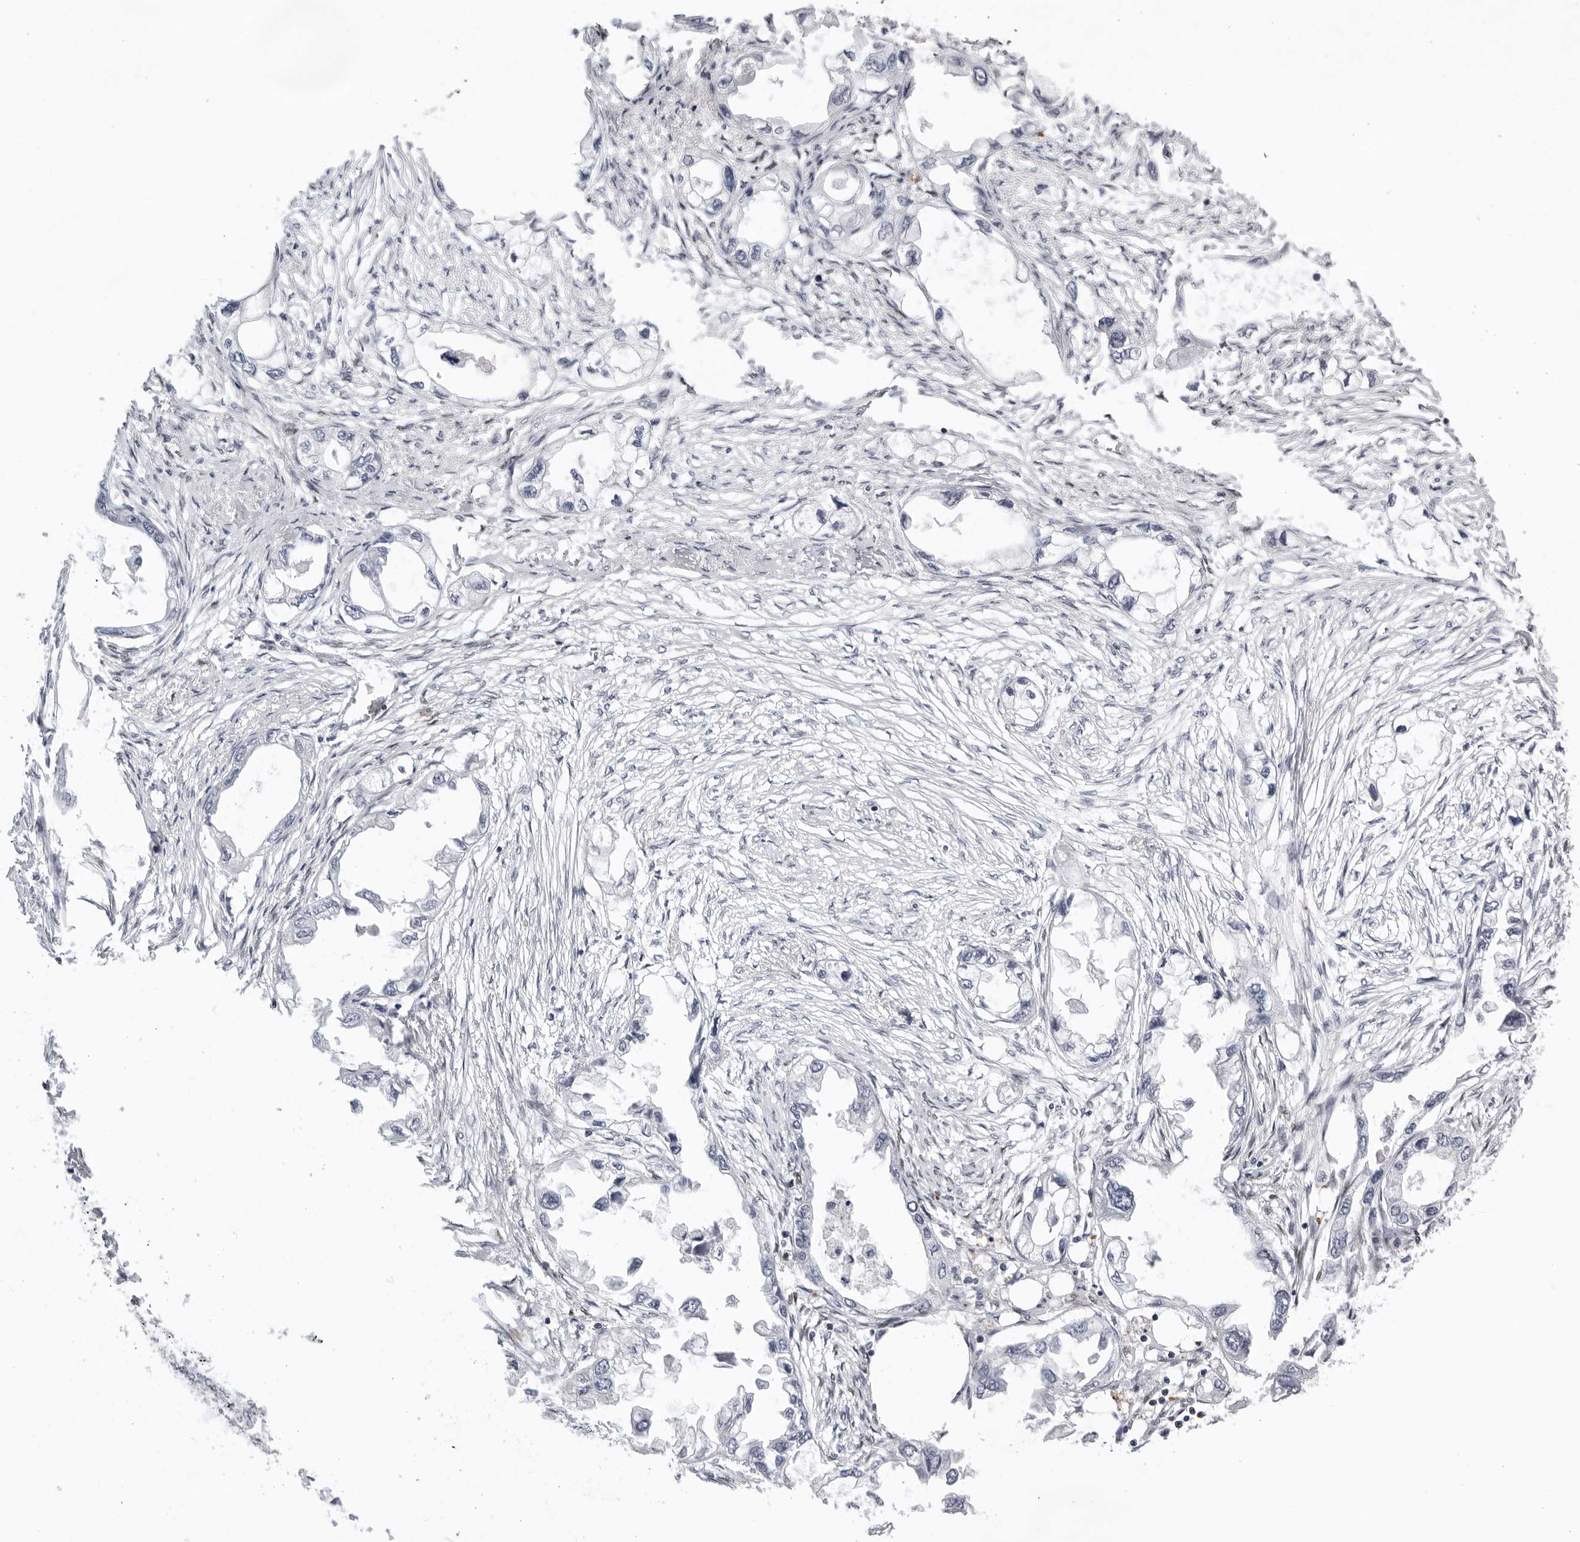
{"staining": {"intensity": "negative", "quantity": "none", "location": "none"}, "tissue": "endometrial cancer", "cell_type": "Tumor cells", "image_type": "cancer", "snomed": [{"axis": "morphology", "description": "Adenocarcinoma, NOS"}, {"axis": "morphology", "description": "Adenocarcinoma, metastatic, NOS"}, {"axis": "topography", "description": "Adipose tissue"}, {"axis": "topography", "description": "Endometrium"}], "caption": "A micrograph of human metastatic adenocarcinoma (endometrial) is negative for staining in tumor cells. (Stains: DAB IHC with hematoxylin counter stain, Microscopy: brightfield microscopy at high magnification).", "gene": "OGG1", "patient": {"sex": "female", "age": 67}}